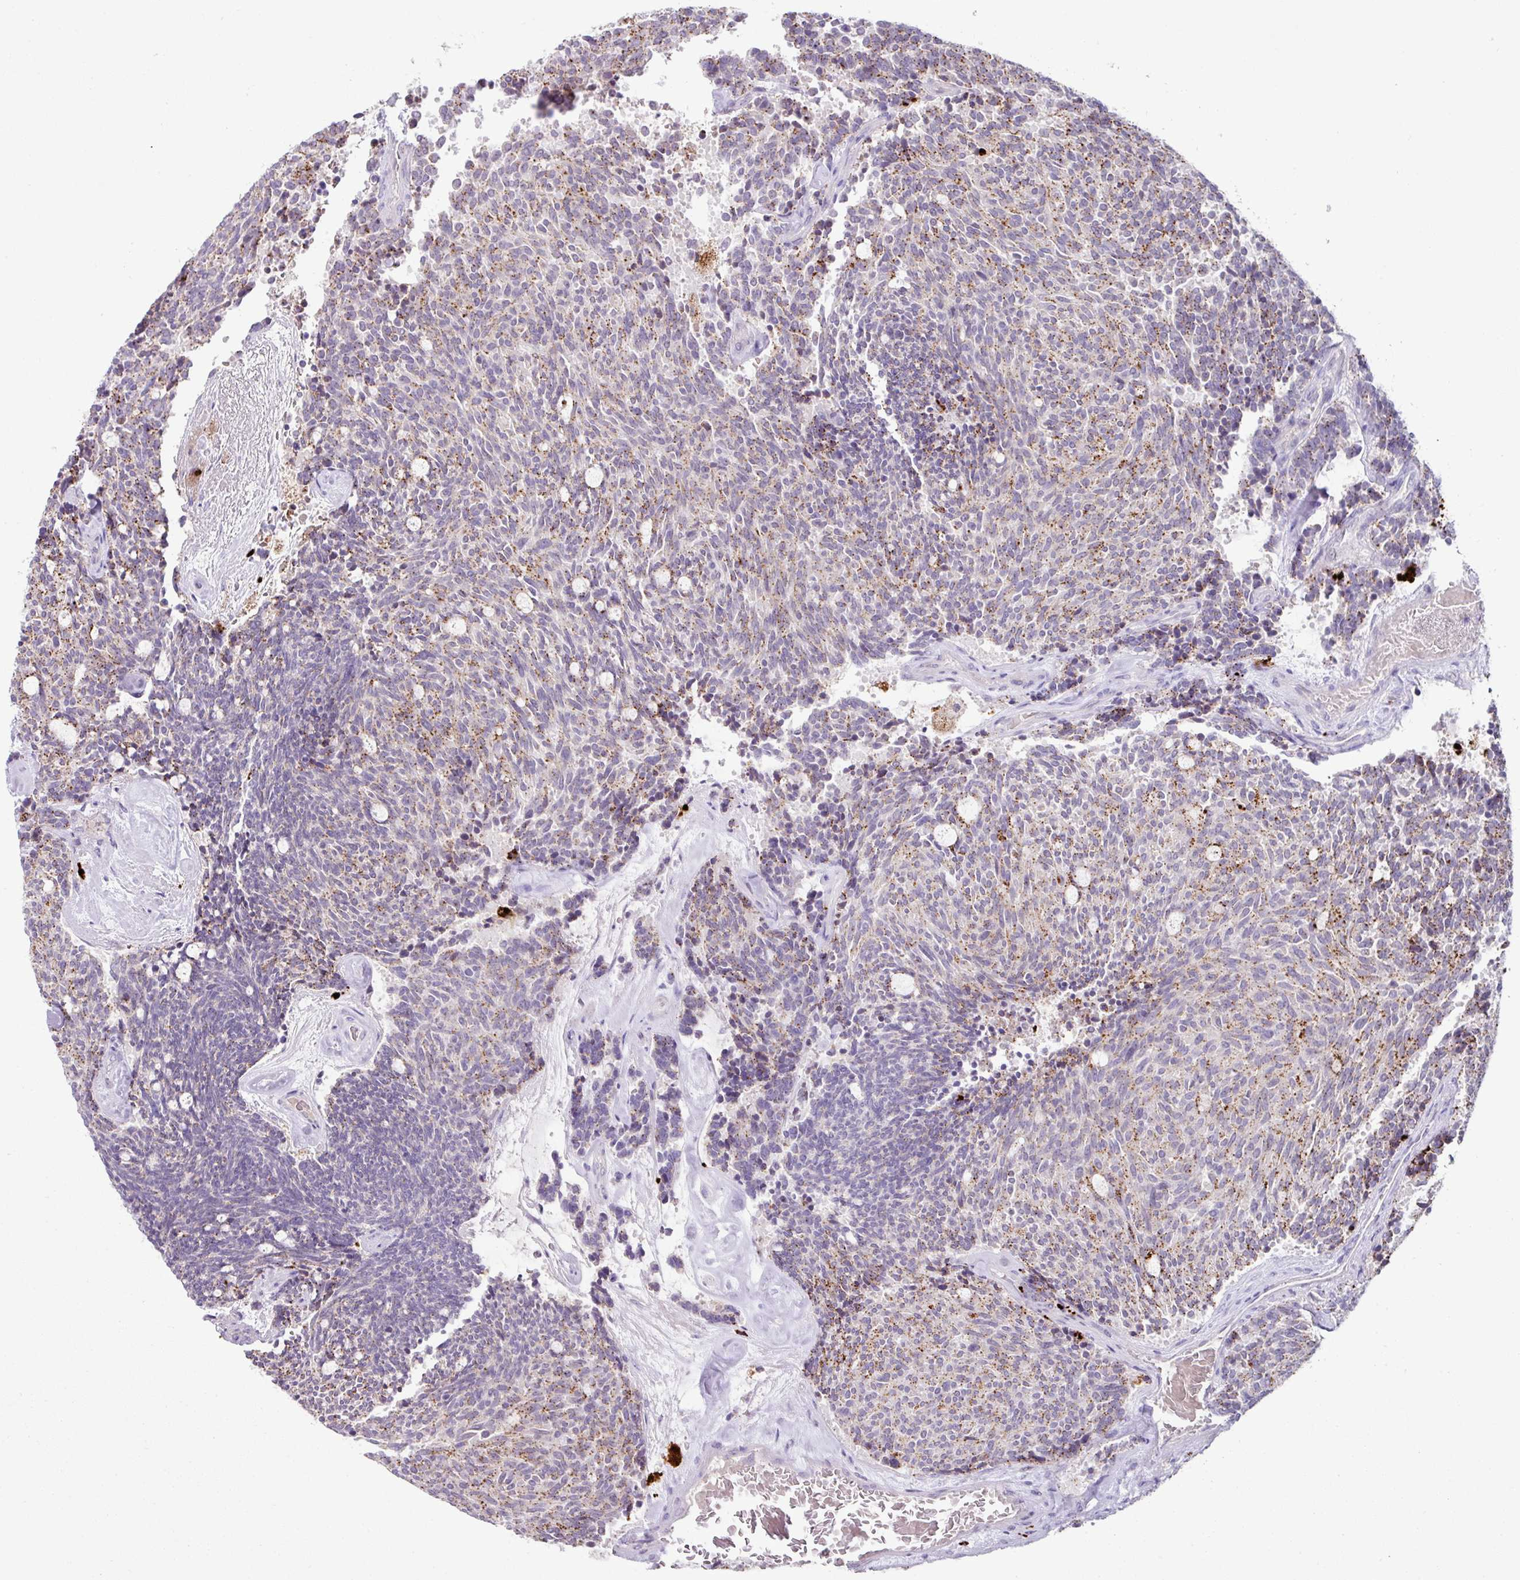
{"staining": {"intensity": "moderate", "quantity": "25%-75%", "location": "cytoplasmic/membranous"}, "tissue": "carcinoid", "cell_type": "Tumor cells", "image_type": "cancer", "snomed": [{"axis": "morphology", "description": "Carcinoid, malignant, NOS"}, {"axis": "topography", "description": "Pancreas"}], "caption": "Carcinoid was stained to show a protein in brown. There is medium levels of moderate cytoplasmic/membranous positivity in approximately 25%-75% of tumor cells.", "gene": "PLEKHH3", "patient": {"sex": "female", "age": 54}}